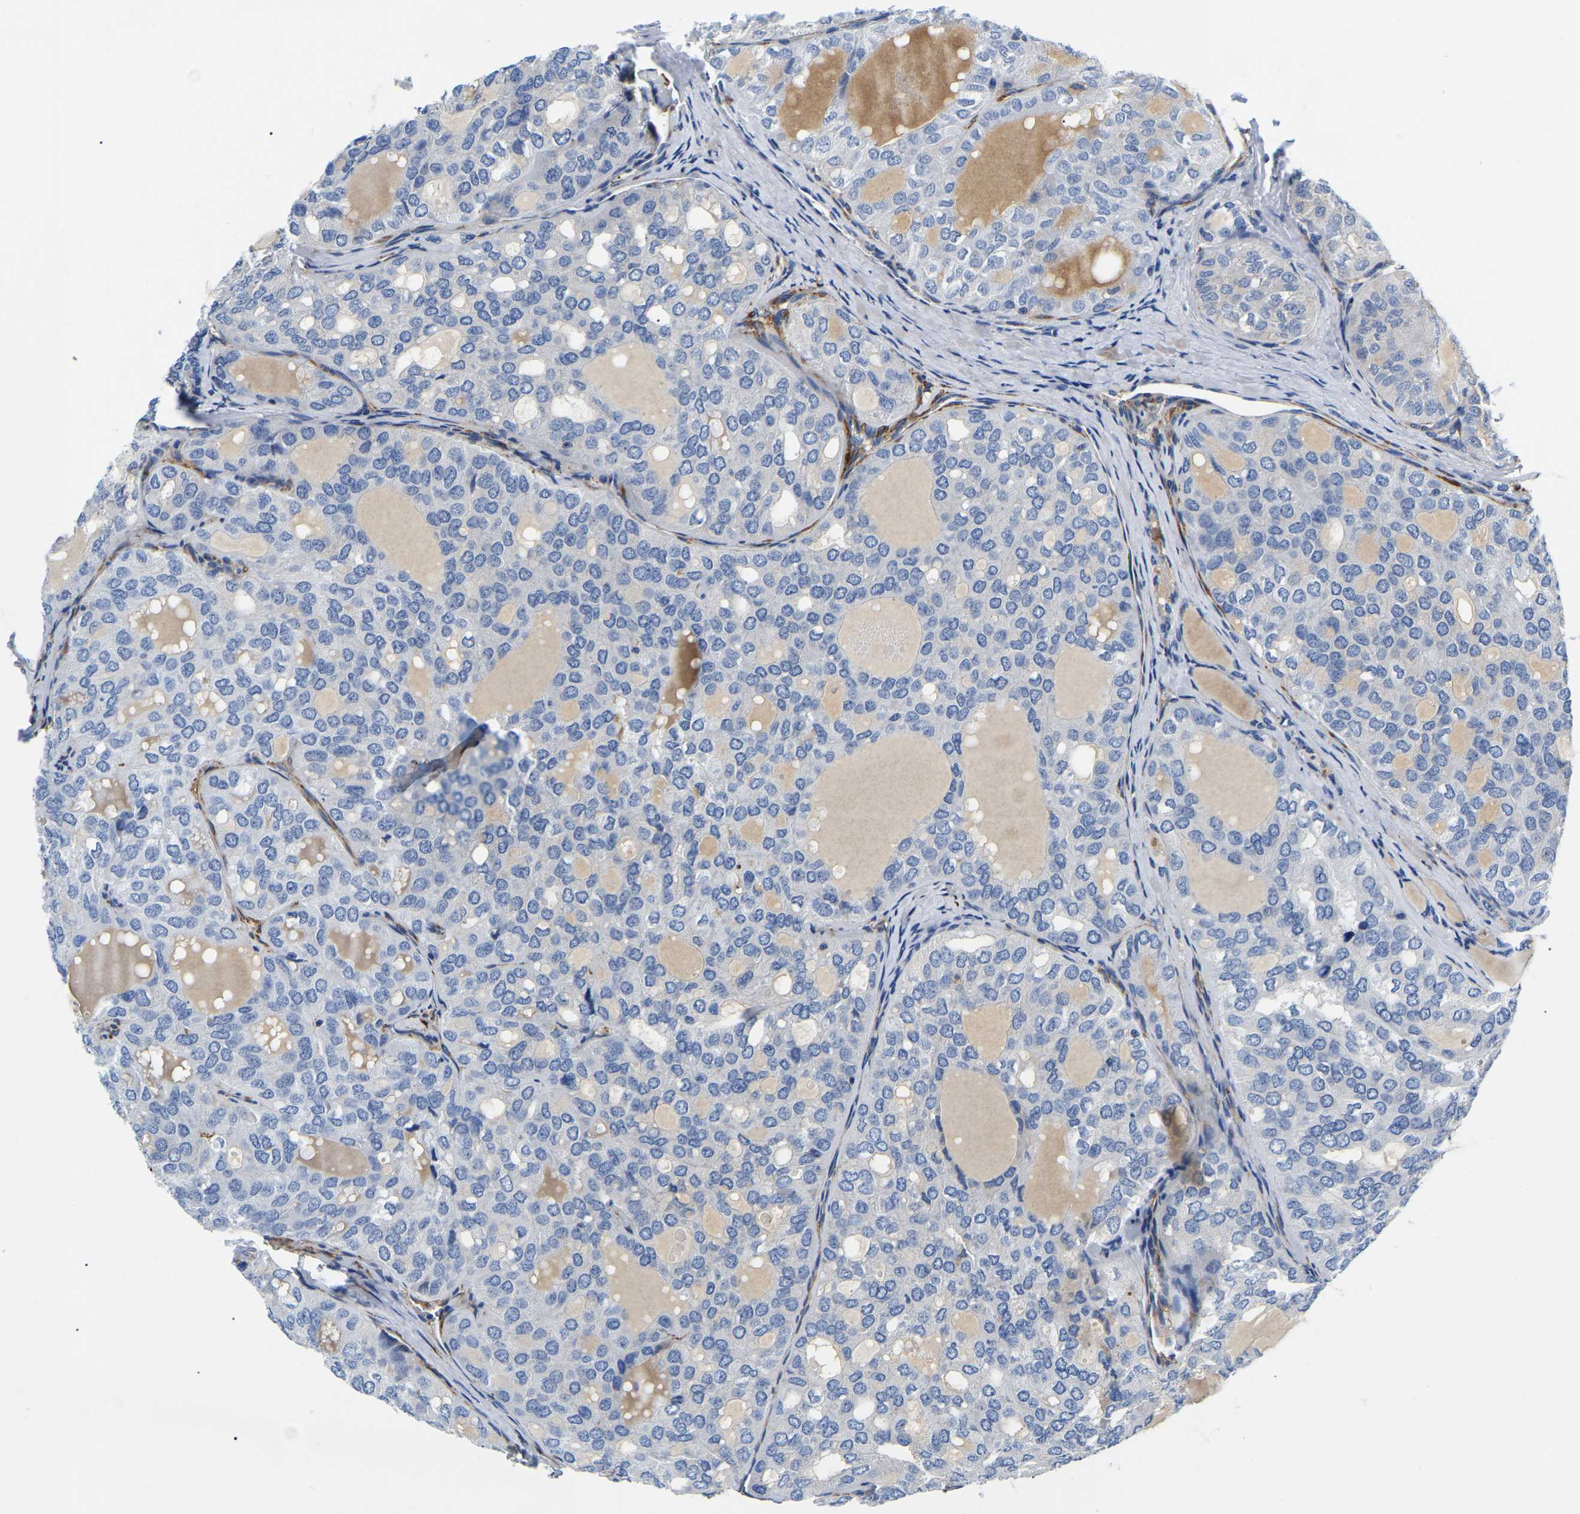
{"staining": {"intensity": "negative", "quantity": "none", "location": "none"}, "tissue": "thyroid cancer", "cell_type": "Tumor cells", "image_type": "cancer", "snomed": [{"axis": "morphology", "description": "Follicular adenoma carcinoma, NOS"}, {"axis": "topography", "description": "Thyroid gland"}], "caption": "This is an immunohistochemistry (IHC) image of follicular adenoma carcinoma (thyroid). There is no expression in tumor cells.", "gene": "DUSP8", "patient": {"sex": "male", "age": 75}}